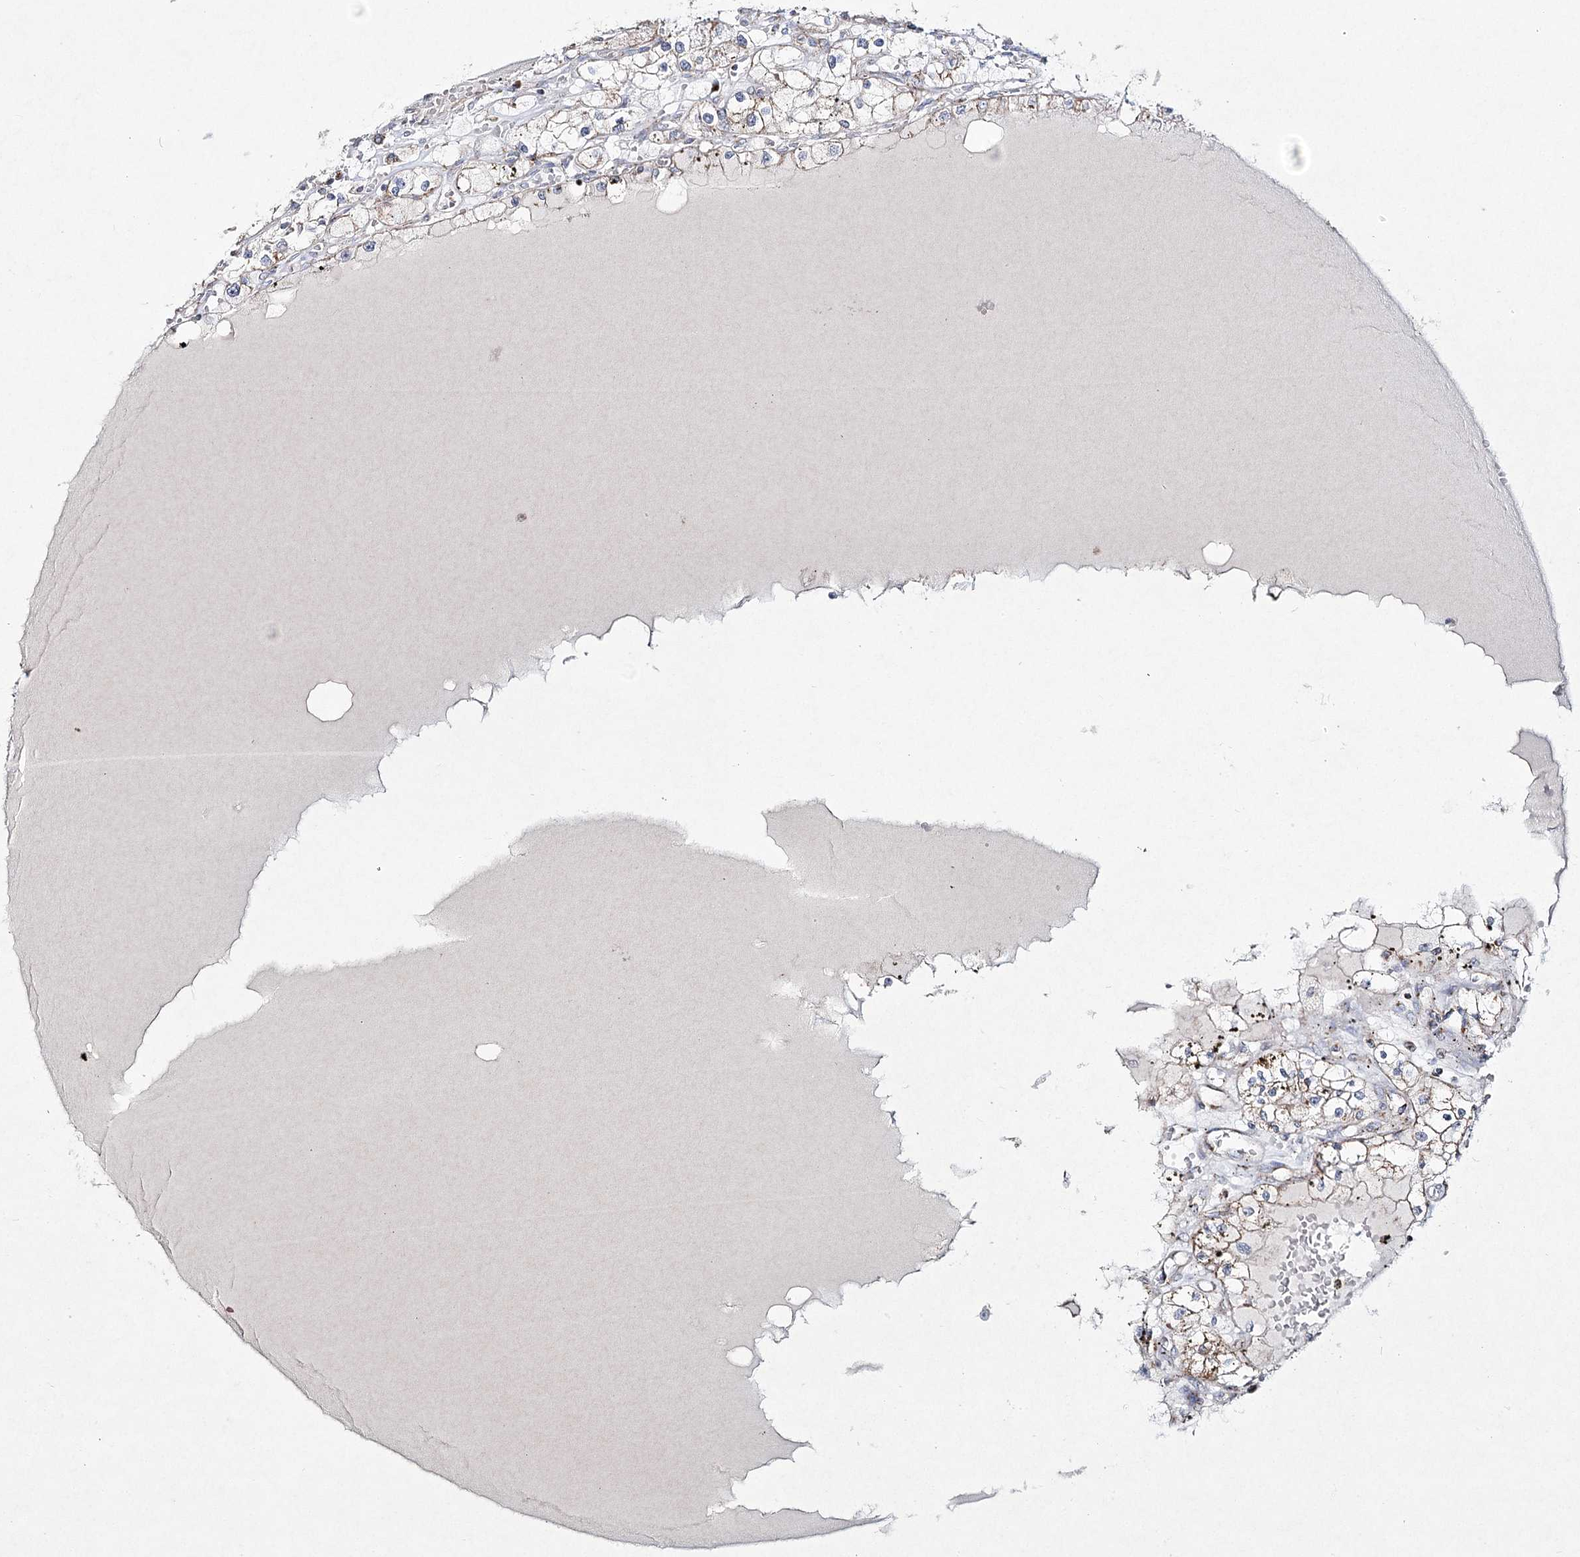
{"staining": {"intensity": "weak", "quantity": "25%-75%", "location": "cytoplasmic/membranous"}, "tissue": "renal cancer", "cell_type": "Tumor cells", "image_type": "cancer", "snomed": [{"axis": "morphology", "description": "Adenocarcinoma, NOS"}, {"axis": "topography", "description": "Kidney"}], "caption": "Renal adenocarcinoma stained for a protein (brown) shows weak cytoplasmic/membranous positive positivity in about 25%-75% of tumor cells.", "gene": "DNA2", "patient": {"sex": "male", "age": 56}}